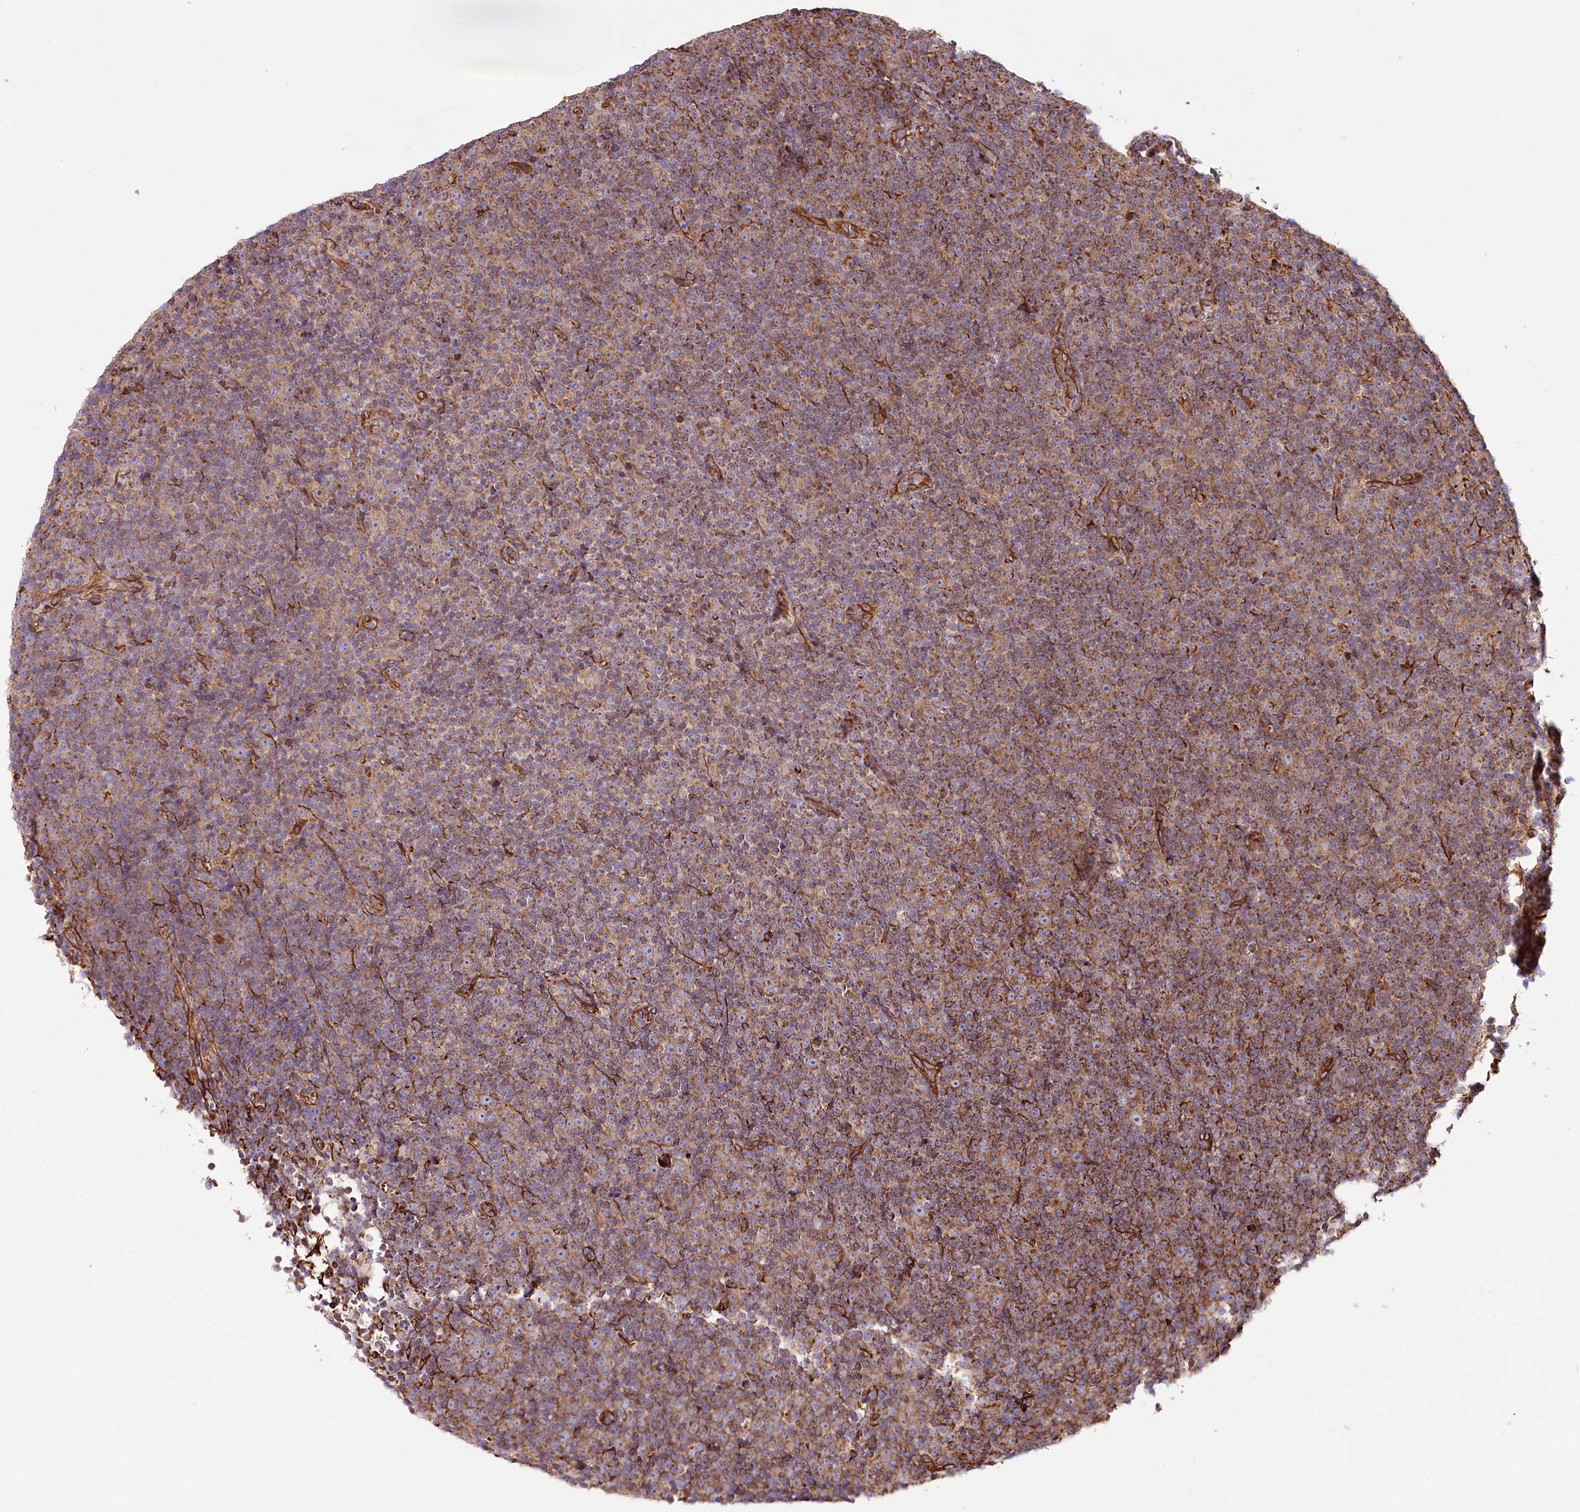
{"staining": {"intensity": "moderate", "quantity": ">75%", "location": "cytoplasmic/membranous"}, "tissue": "lymphoma", "cell_type": "Tumor cells", "image_type": "cancer", "snomed": [{"axis": "morphology", "description": "Malignant lymphoma, non-Hodgkin's type, Low grade"}, {"axis": "topography", "description": "Lymph node"}], "caption": "Immunohistochemistry (IHC) histopathology image of human lymphoma stained for a protein (brown), which shows medium levels of moderate cytoplasmic/membranous expression in about >75% of tumor cells.", "gene": "THUMPD3", "patient": {"sex": "female", "age": 67}}